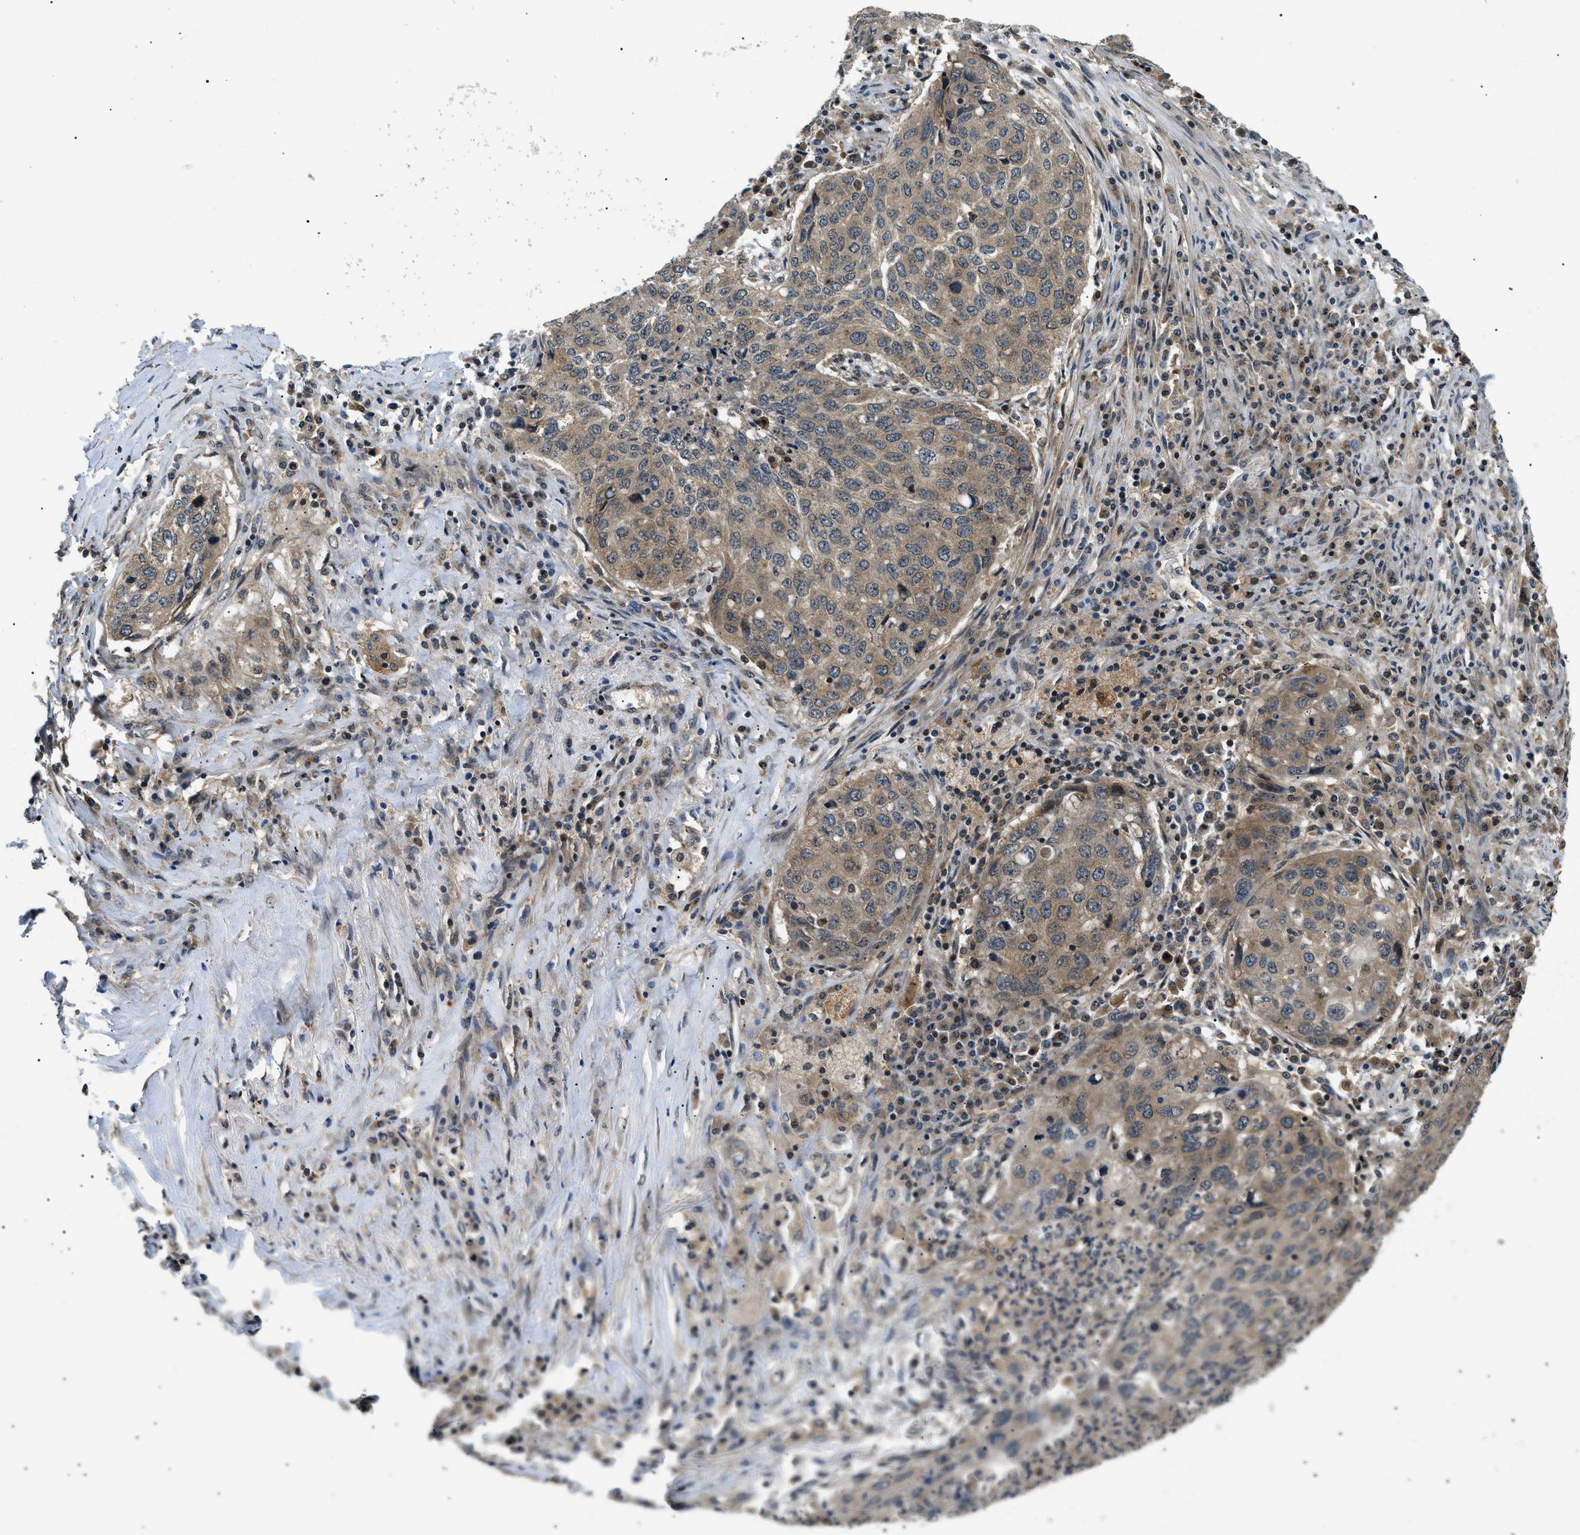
{"staining": {"intensity": "weak", "quantity": ">75%", "location": "cytoplasmic/membranous"}, "tissue": "lung cancer", "cell_type": "Tumor cells", "image_type": "cancer", "snomed": [{"axis": "morphology", "description": "Squamous cell carcinoma, NOS"}, {"axis": "topography", "description": "Lung"}], "caption": "High-magnification brightfield microscopy of squamous cell carcinoma (lung) stained with DAB (3,3'-diaminobenzidine) (brown) and counterstained with hematoxylin (blue). tumor cells exhibit weak cytoplasmic/membranous expression is present in about>75% of cells. The staining was performed using DAB (3,3'-diaminobenzidine), with brown indicating positive protein expression. Nuclei are stained blue with hematoxylin.", "gene": "ATP6AP1", "patient": {"sex": "female", "age": 63}}